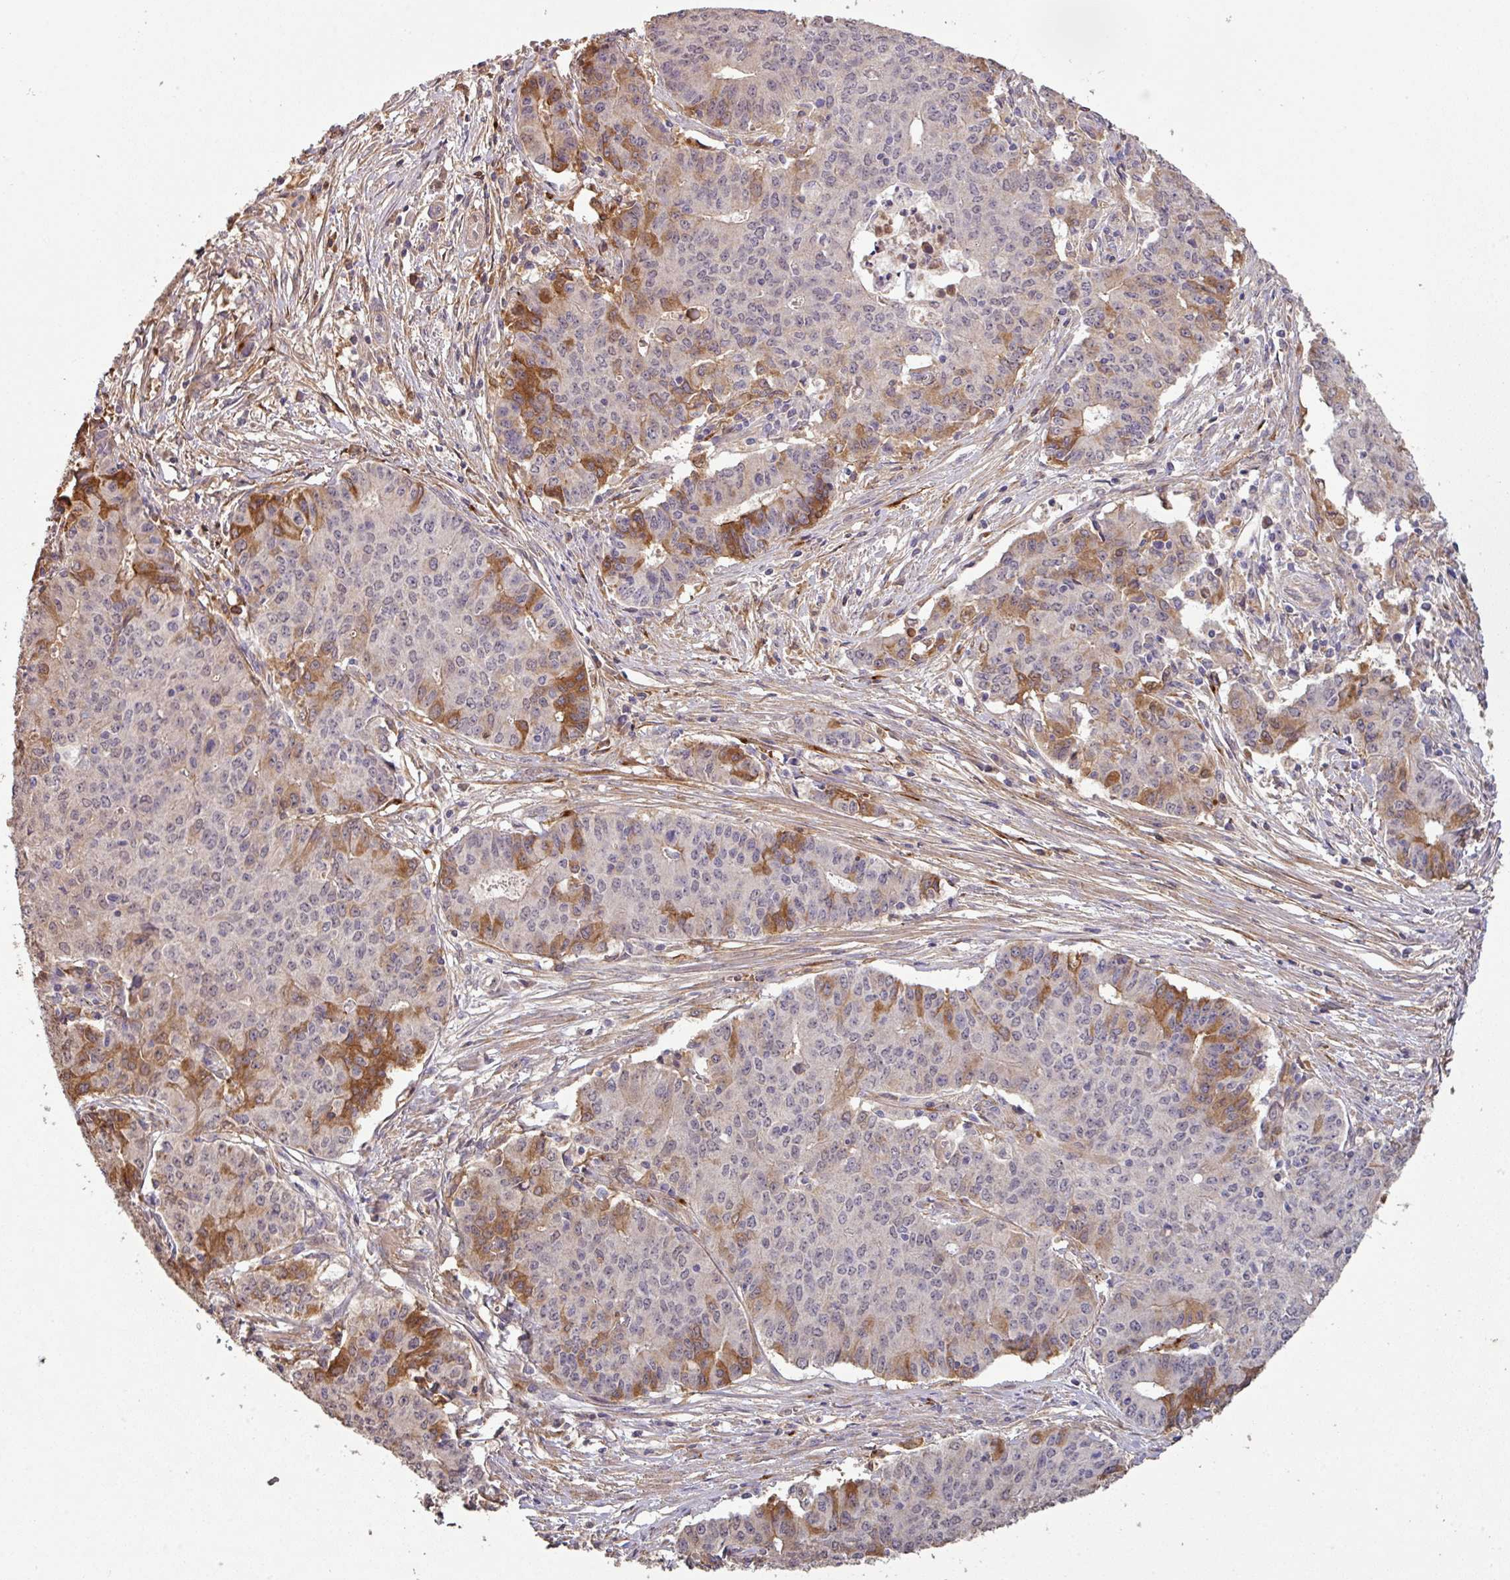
{"staining": {"intensity": "moderate", "quantity": "<25%", "location": "cytoplasmic/membranous"}, "tissue": "endometrial cancer", "cell_type": "Tumor cells", "image_type": "cancer", "snomed": [{"axis": "morphology", "description": "Adenocarcinoma, NOS"}, {"axis": "topography", "description": "Endometrium"}], "caption": "A histopathology image of human endometrial cancer stained for a protein exhibits moderate cytoplasmic/membranous brown staining in tumor cells.", "gene": "ISLR", "patient": {"sex": "female", "age": 59}}